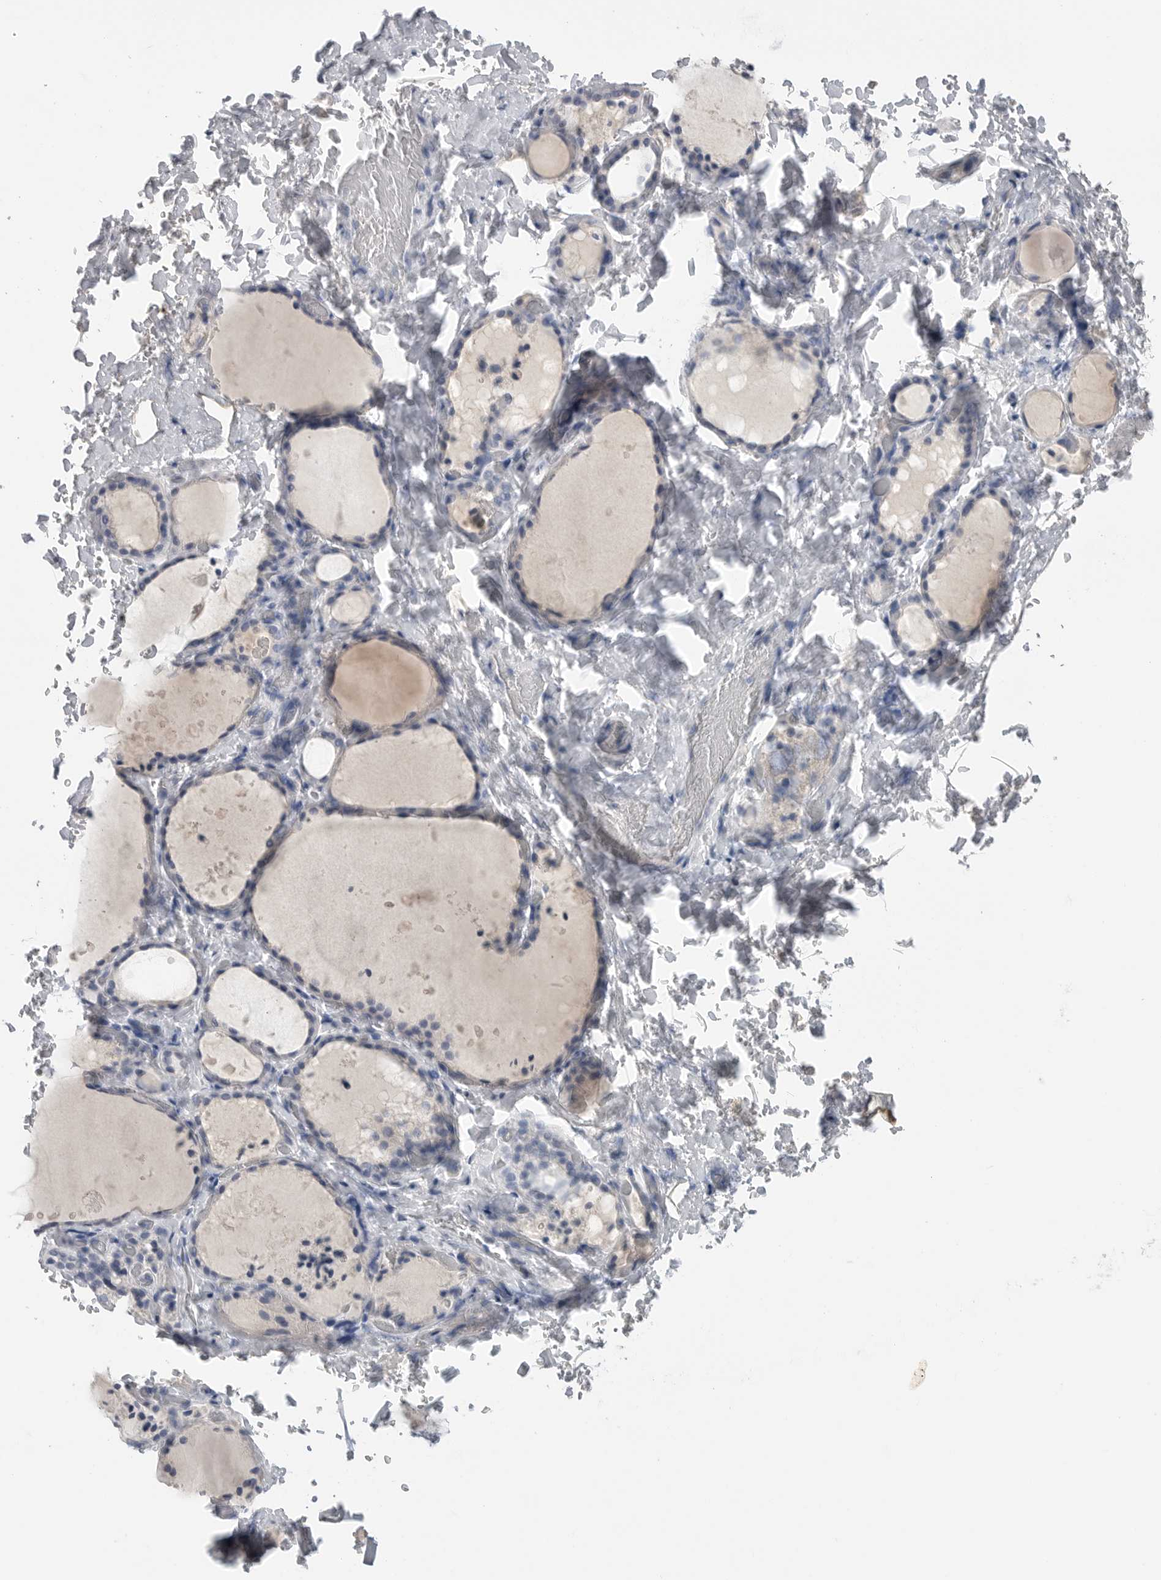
{"staining": {"intensity": "negative", "quantity": "none", "location": "none"}, "tissue": "thyroid gland", "cell_type": "Glandular cells", "image_type": "normal", "snomed": [{"axis": "morphology", "description": "Normal tissue, NOS"}, {"axis": "topography", "description": "Thyroid gland"}], "caption": "The IHC micrograph has no significant staining in glandular cells of thyroid gland.", "gene": "FABP6", "patient": {"sex": "female", "age": 44}}